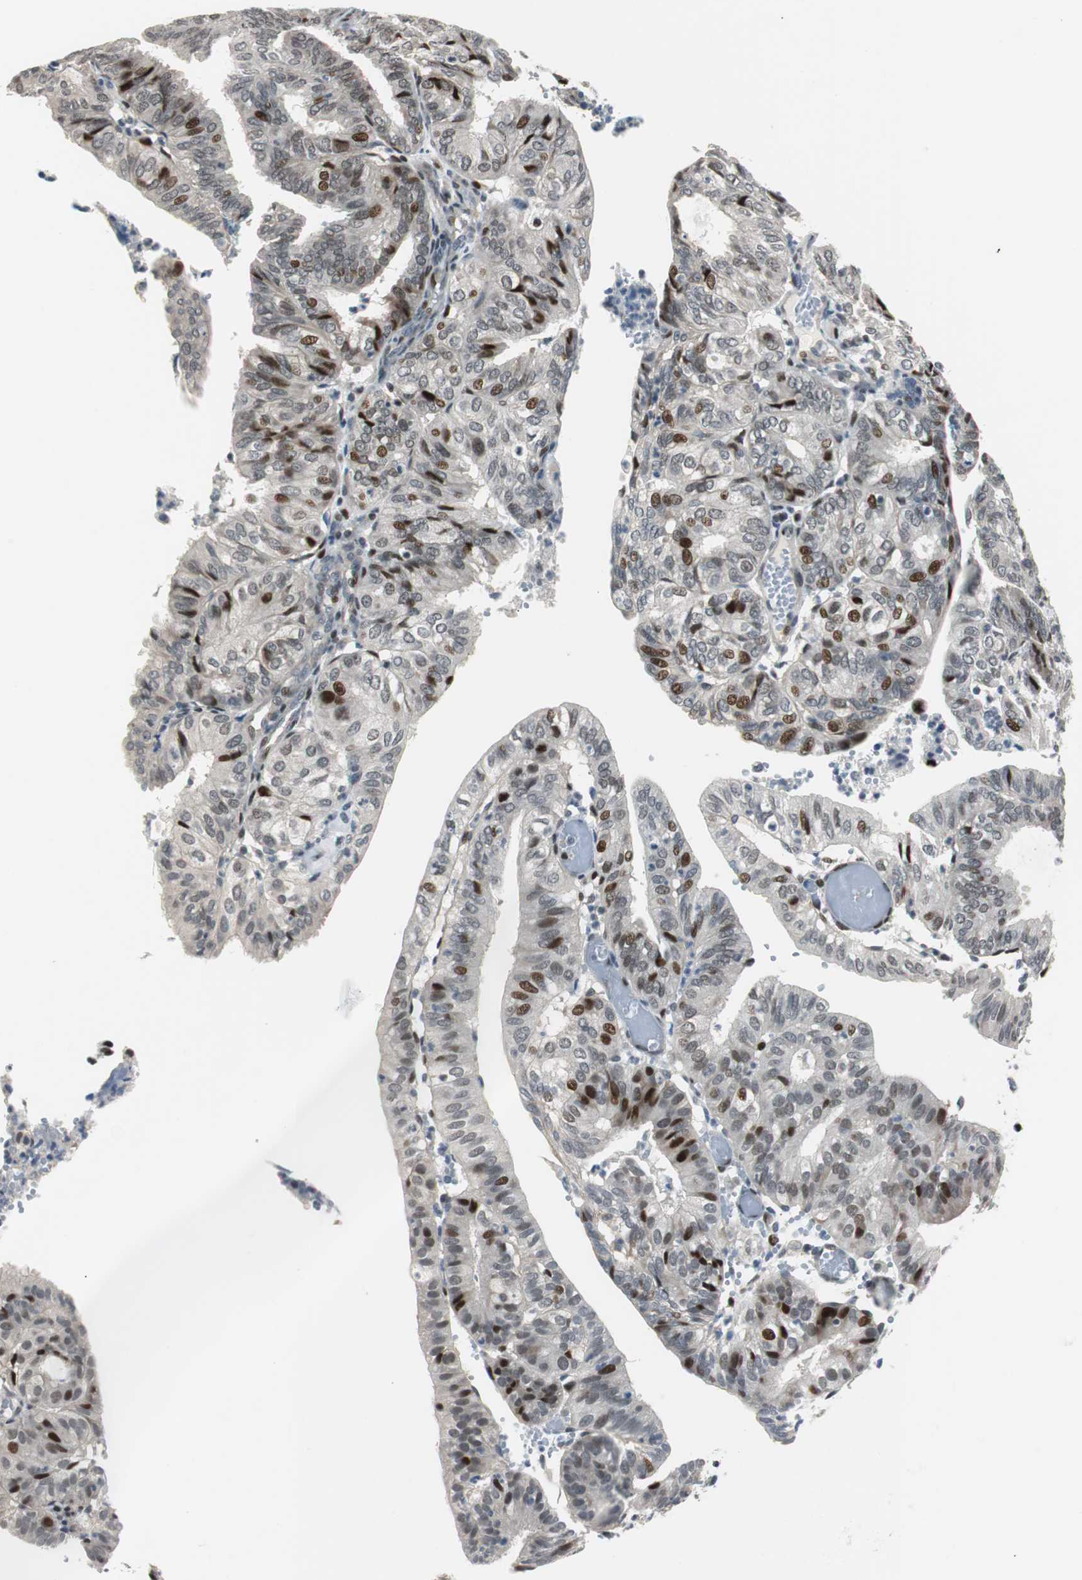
{"staining": {"intensity": "strong", "quantity": "<25%", "location": "nuclear"}, "tissue": "endometrial cancer", "cell_type": "Tumor cells", "image_type": "cancer", "snomed": [{"axis": "morphology", "description": "Adenocarcinoma, NOS"}, {"axis": "topography", "description": "Uterus"}], "caption": "This histopathology image exhibits IHC staining of human endometrial cancer (adenocarcinoma), with medium strong nuclear positivity in about <25% of tumor cells.", "gene": "RAD1", "patient": {"sex": "female", "age": 60}}